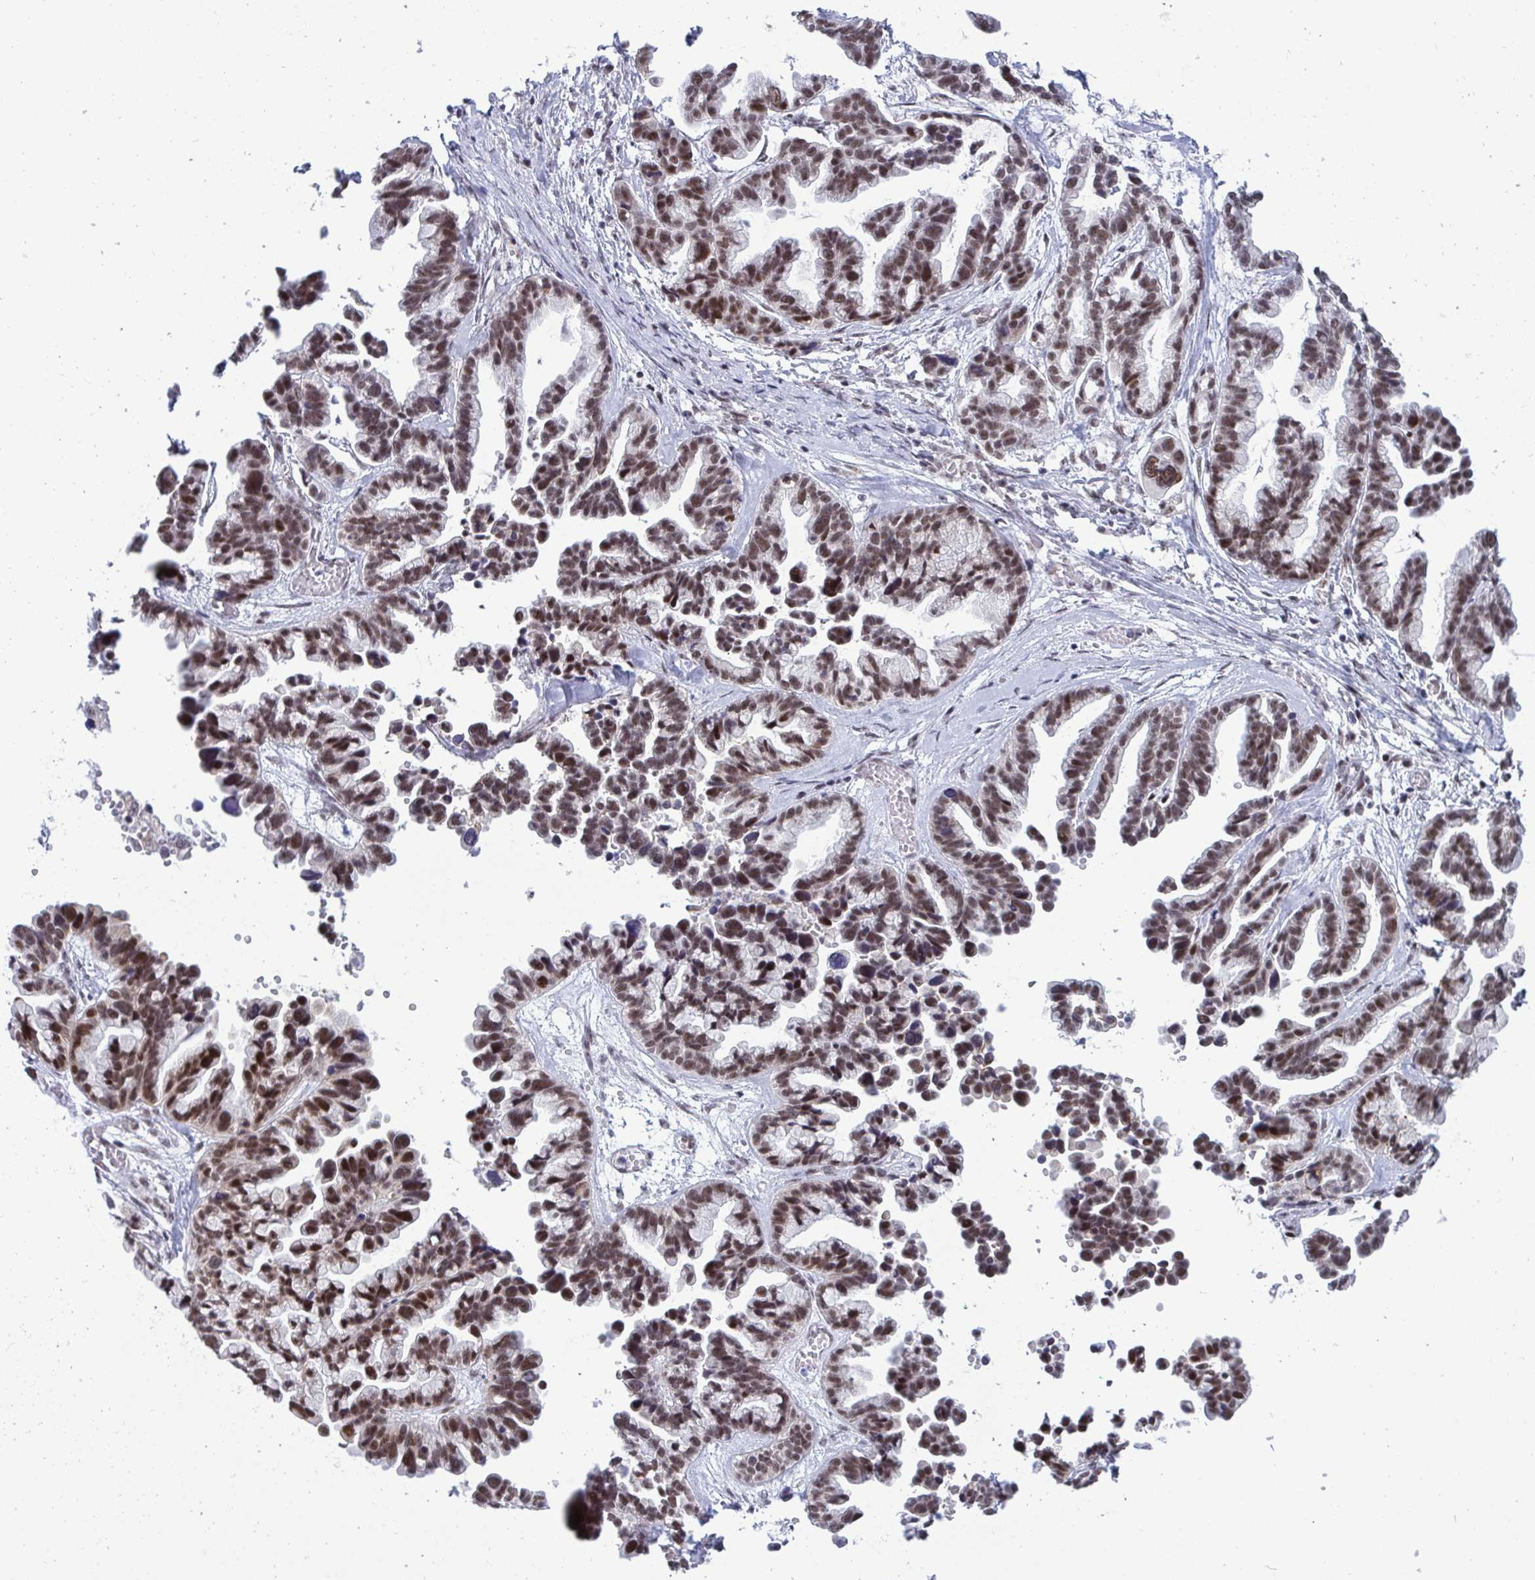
{"staining": {"intensity": "moderate", "quantity": ">75%", "location": "nuclear"}, "tissue": "ovarian cancer", "cell_type": "Tumor cells", "image_type": "cancer", "snomed": [{"axis": "morphology", "description": "Cystadenocarcinoma, serous, NOS"}, {"axis": "topography", "description": "Ovary"}], "caption": "Ovarian serous cystadenocarcinoma was stained to show a protein in brown. There is medium levels of moderate nuclear expression in approximately >75% of tumor cells. The staining was performed using DAB (3,3'-diaminobenzidine), with brown indicating positive protein expression. Nuclei are stained blue with hematoxylin.", "gene": "WBP11", "patient": {"sex": "female", "age": 56}}